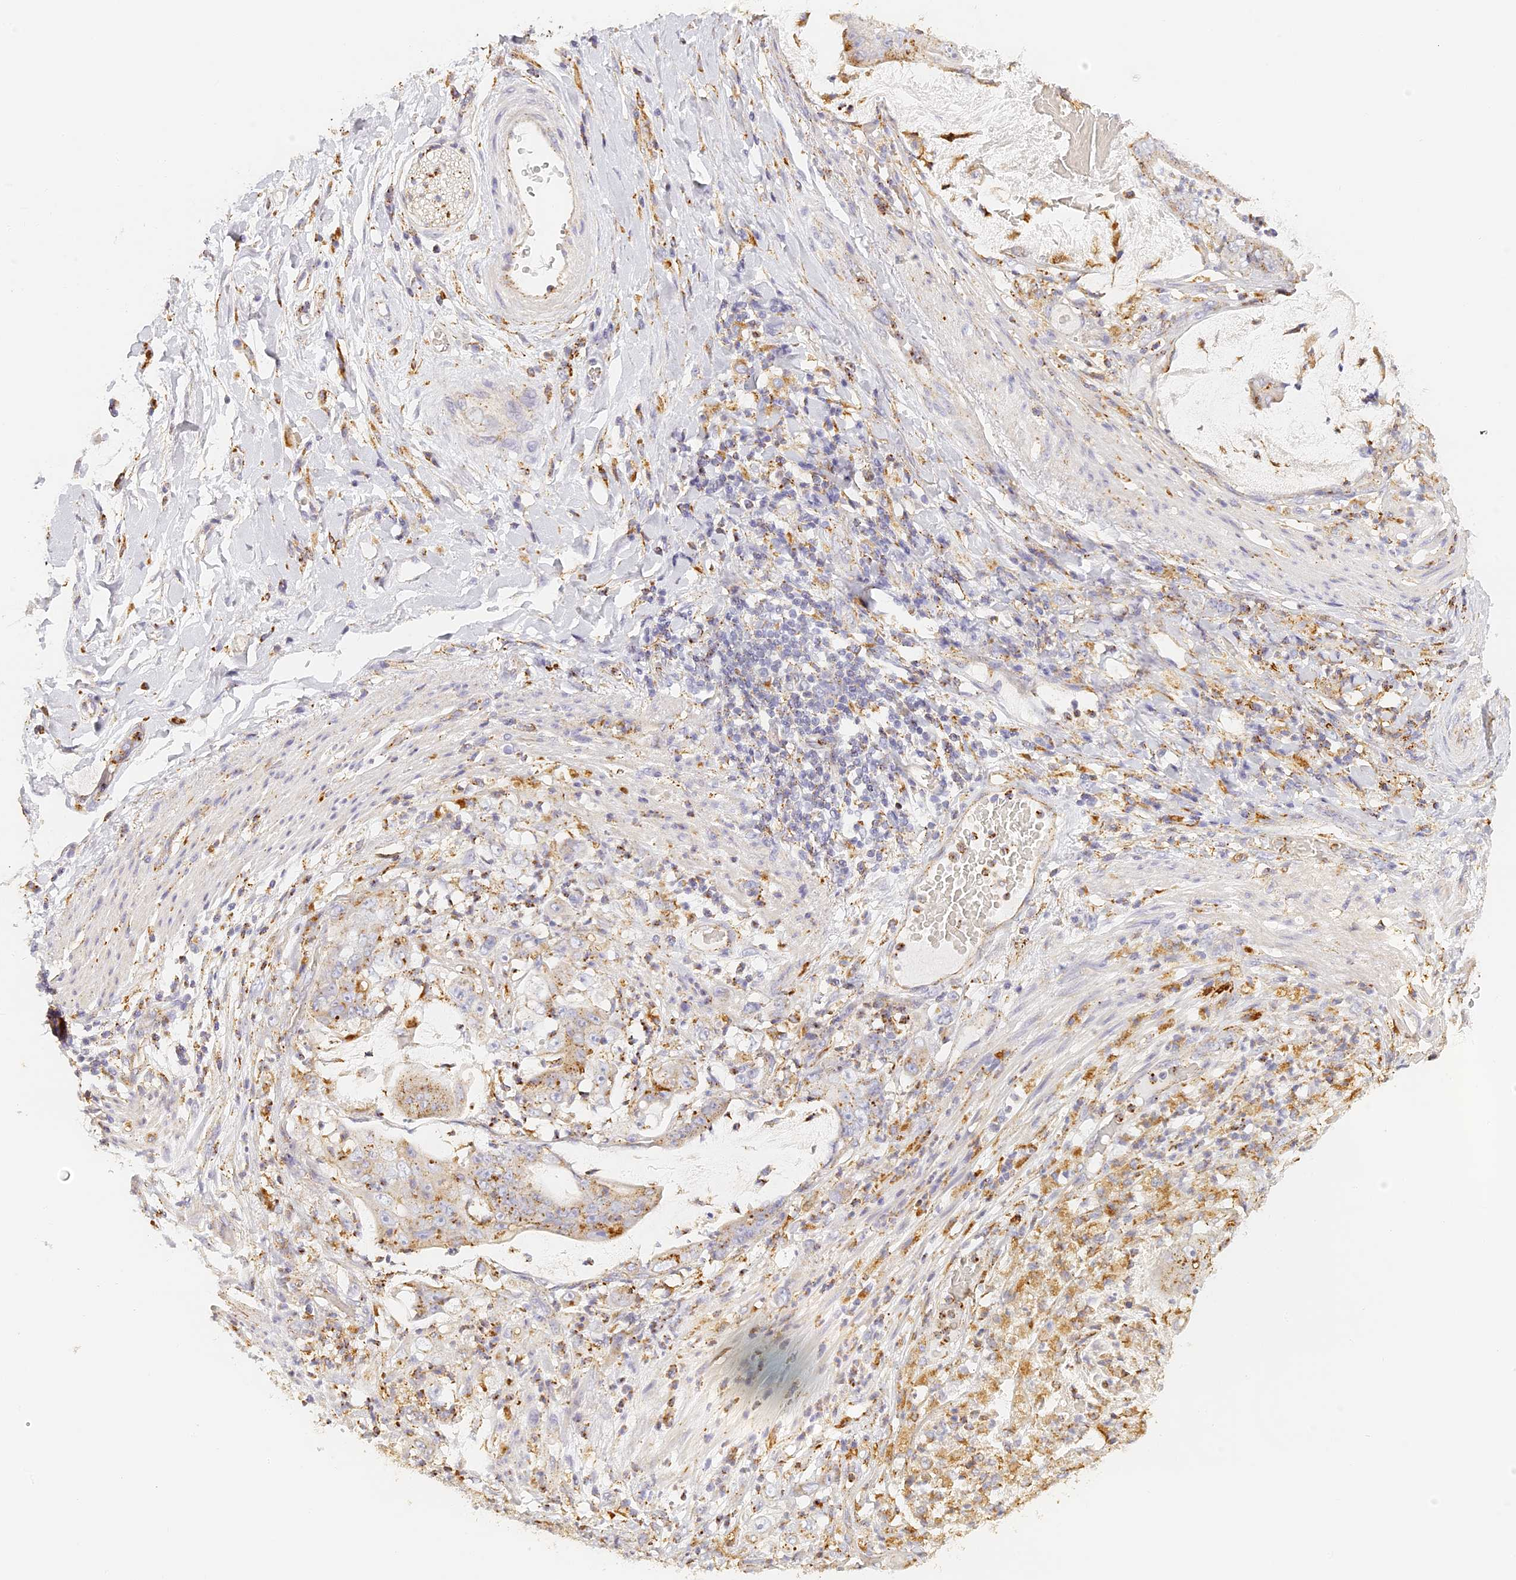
{"staining": {"intensity": "moderate", "quantity": ">75%", "location": "cytoplasmic/membranous"}, "tissue": "stomach cancer", "cell_type": "Tumor cells", "image_type": "cancer", "snomed": [{"axis": "morphology", "description": "Adenocarcinoma, NOS"}, {"axis": "topography", "description": "Stomach"}], "caption": "Moderate cytoplasmic/membranous positivity is identified in about >75% of tumor cells in stomach cancer (adenocarcinoma). (DAB (3,3'-diaminobenzidine) IHC, brown staining for protein, blue staining for nuclei).", "gene": "LAMP2", "patient": {"sex": "female", "age": 73}}